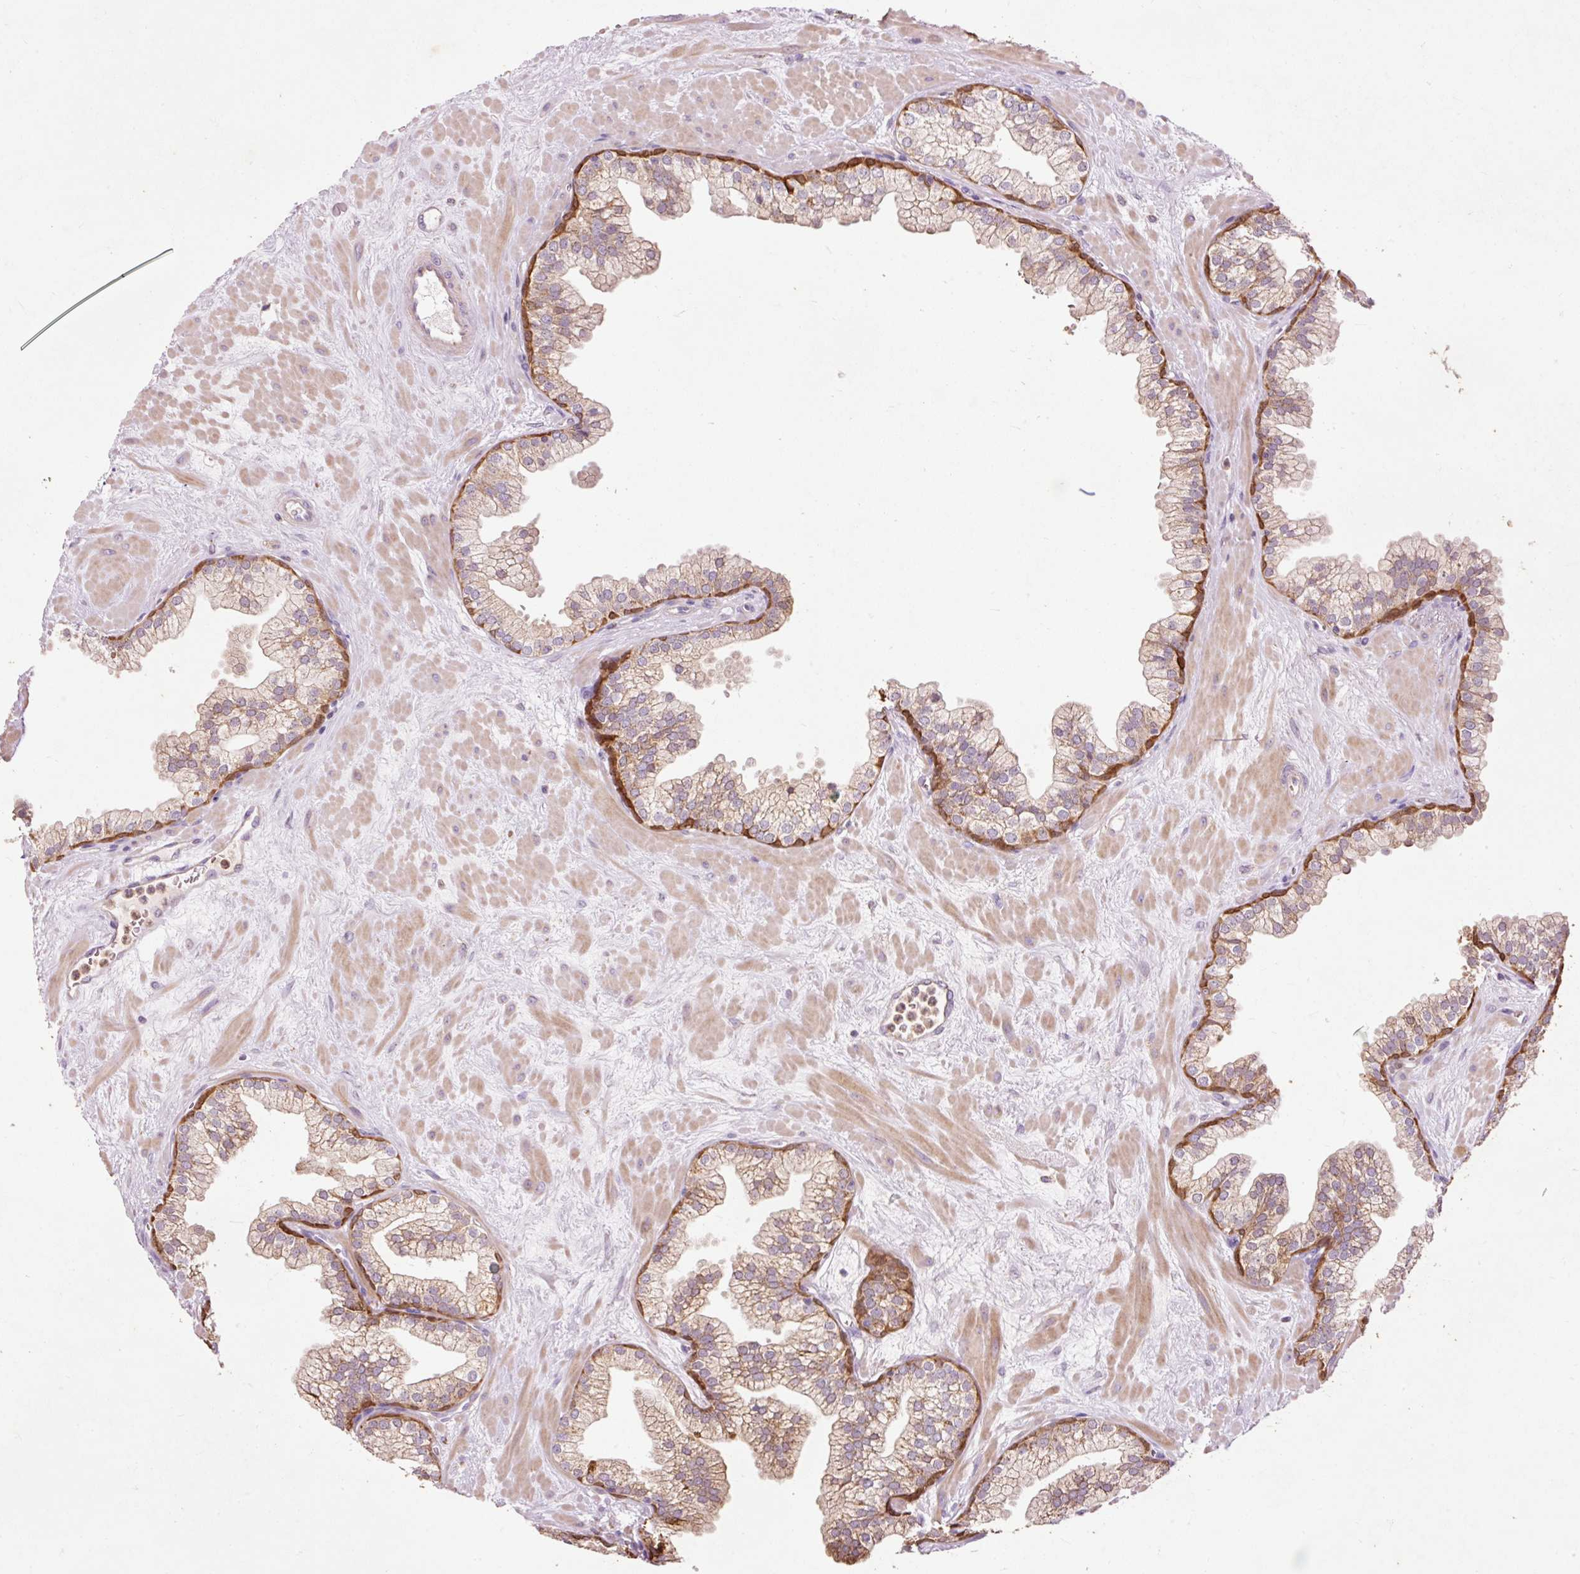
{"staining": {"intensity": "weak", "quantity": "25%-75%", "location": "cytoplasmic/membranous"}, "tissue": "prostate", "cell_type": "Glandular cells", "image_type": "normal", "snomed": [{"axis": "morphology", "description": "Normal tissue, NOS"}, {"axis": "topography", "description": "Prostate"}, {"axis": "topography", "description": "Peripheral nerve tissue"}], "caption": "Glandular cells display weak cytoplasmic/membranous staining in about 25%-75% of cells in normal prostate. (brown staining indicates protein expression, while blue staining denotes nuclei).", "gene": "PRDX5", "patient": {"sex": "male", "age": 61}}